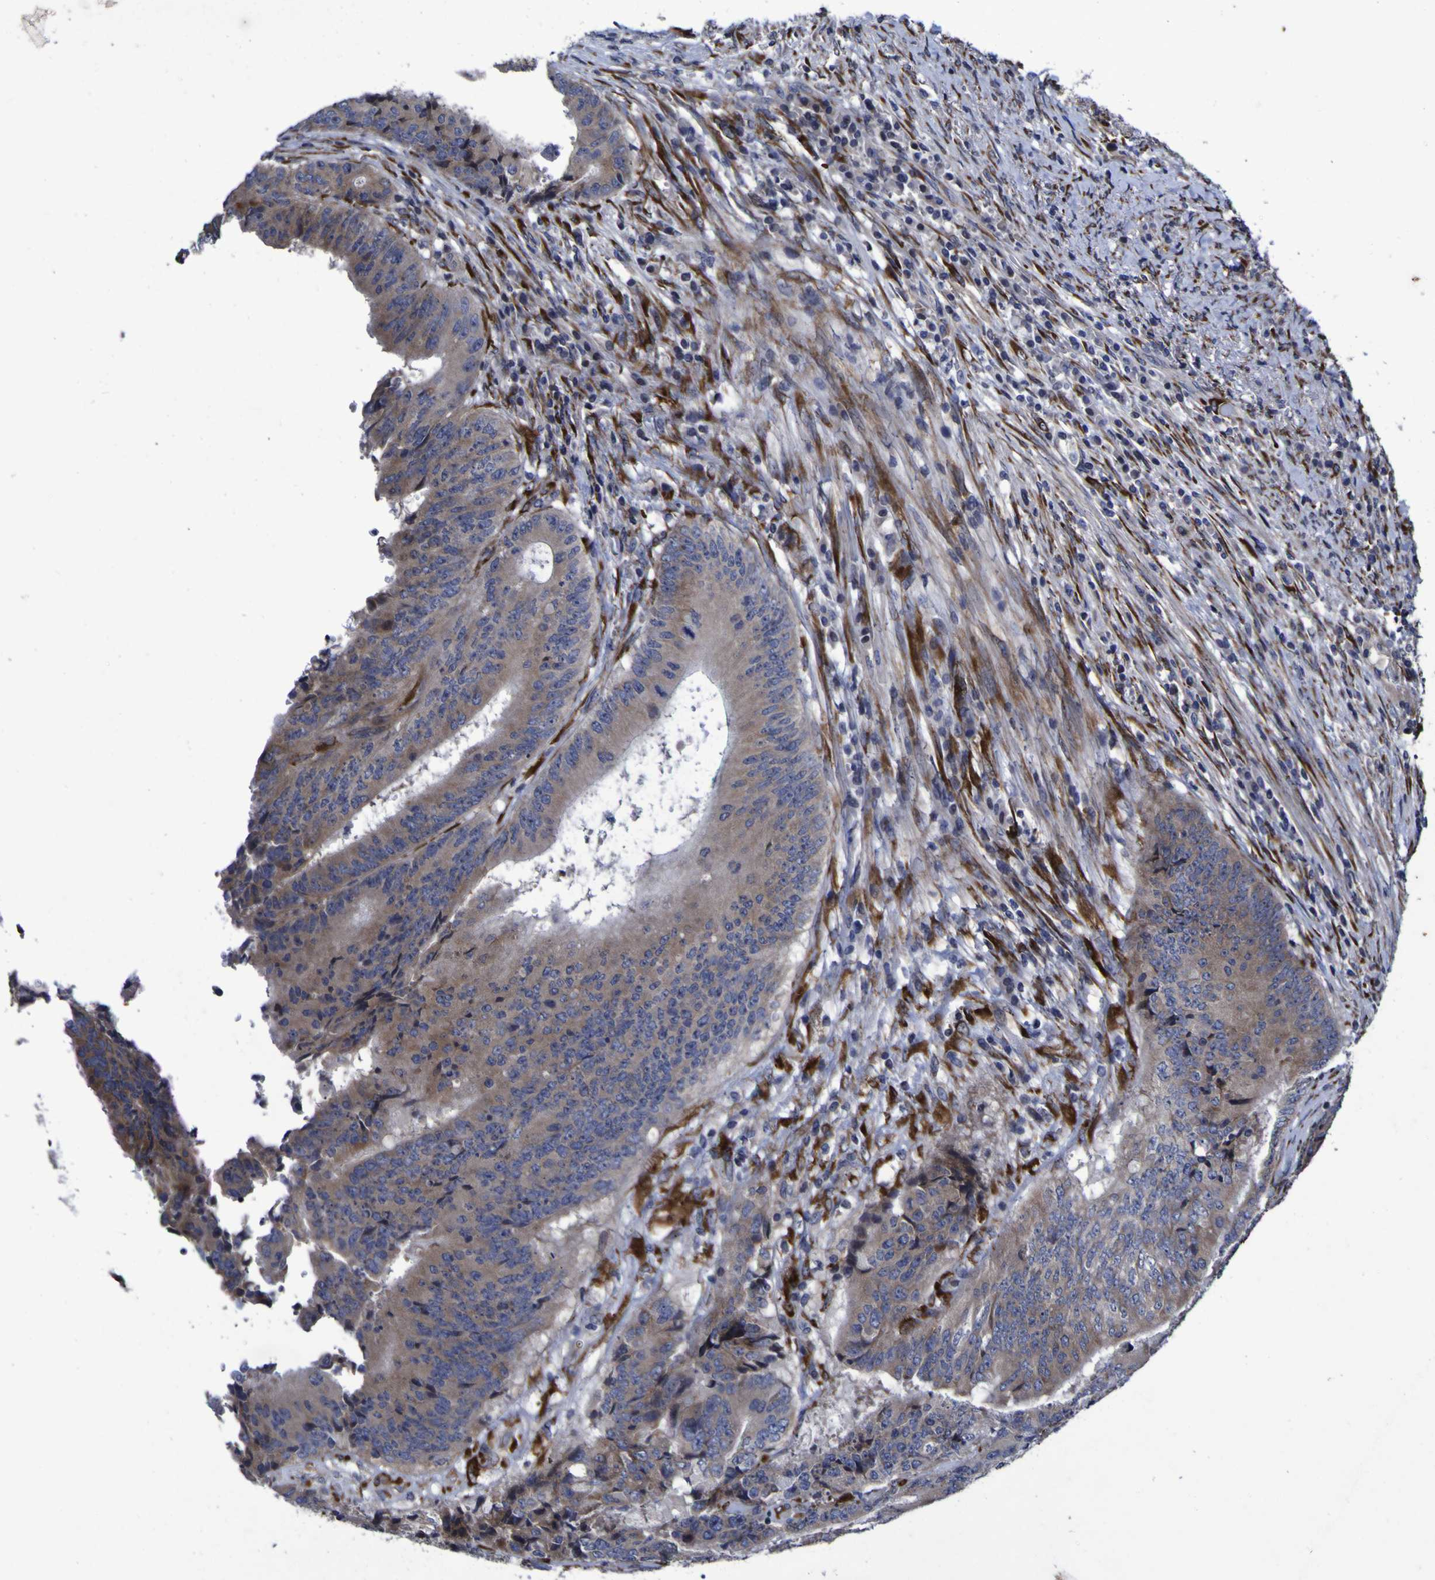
{"staining": {"intensity": "moderate", "quantity": ">75%", "location": "cytoplasmic/membranous"}, "tissue": "colorectal cancer", "cell_type": "Tumor cells", "image_type": "cancer", "snomed": [{"axis": "morphology", "description": "Adenocarcinoma, NOS"}, {"axis": "topography", "description": "Rectum"}], "caption": "Protein staining of colorectal adenocarcinoma tissue displays moderate cytoplasmic/membranous expression in about >75% of tumor cells.", "gene": "P3H1", "patient": {"sex": "male", "age": 72}}